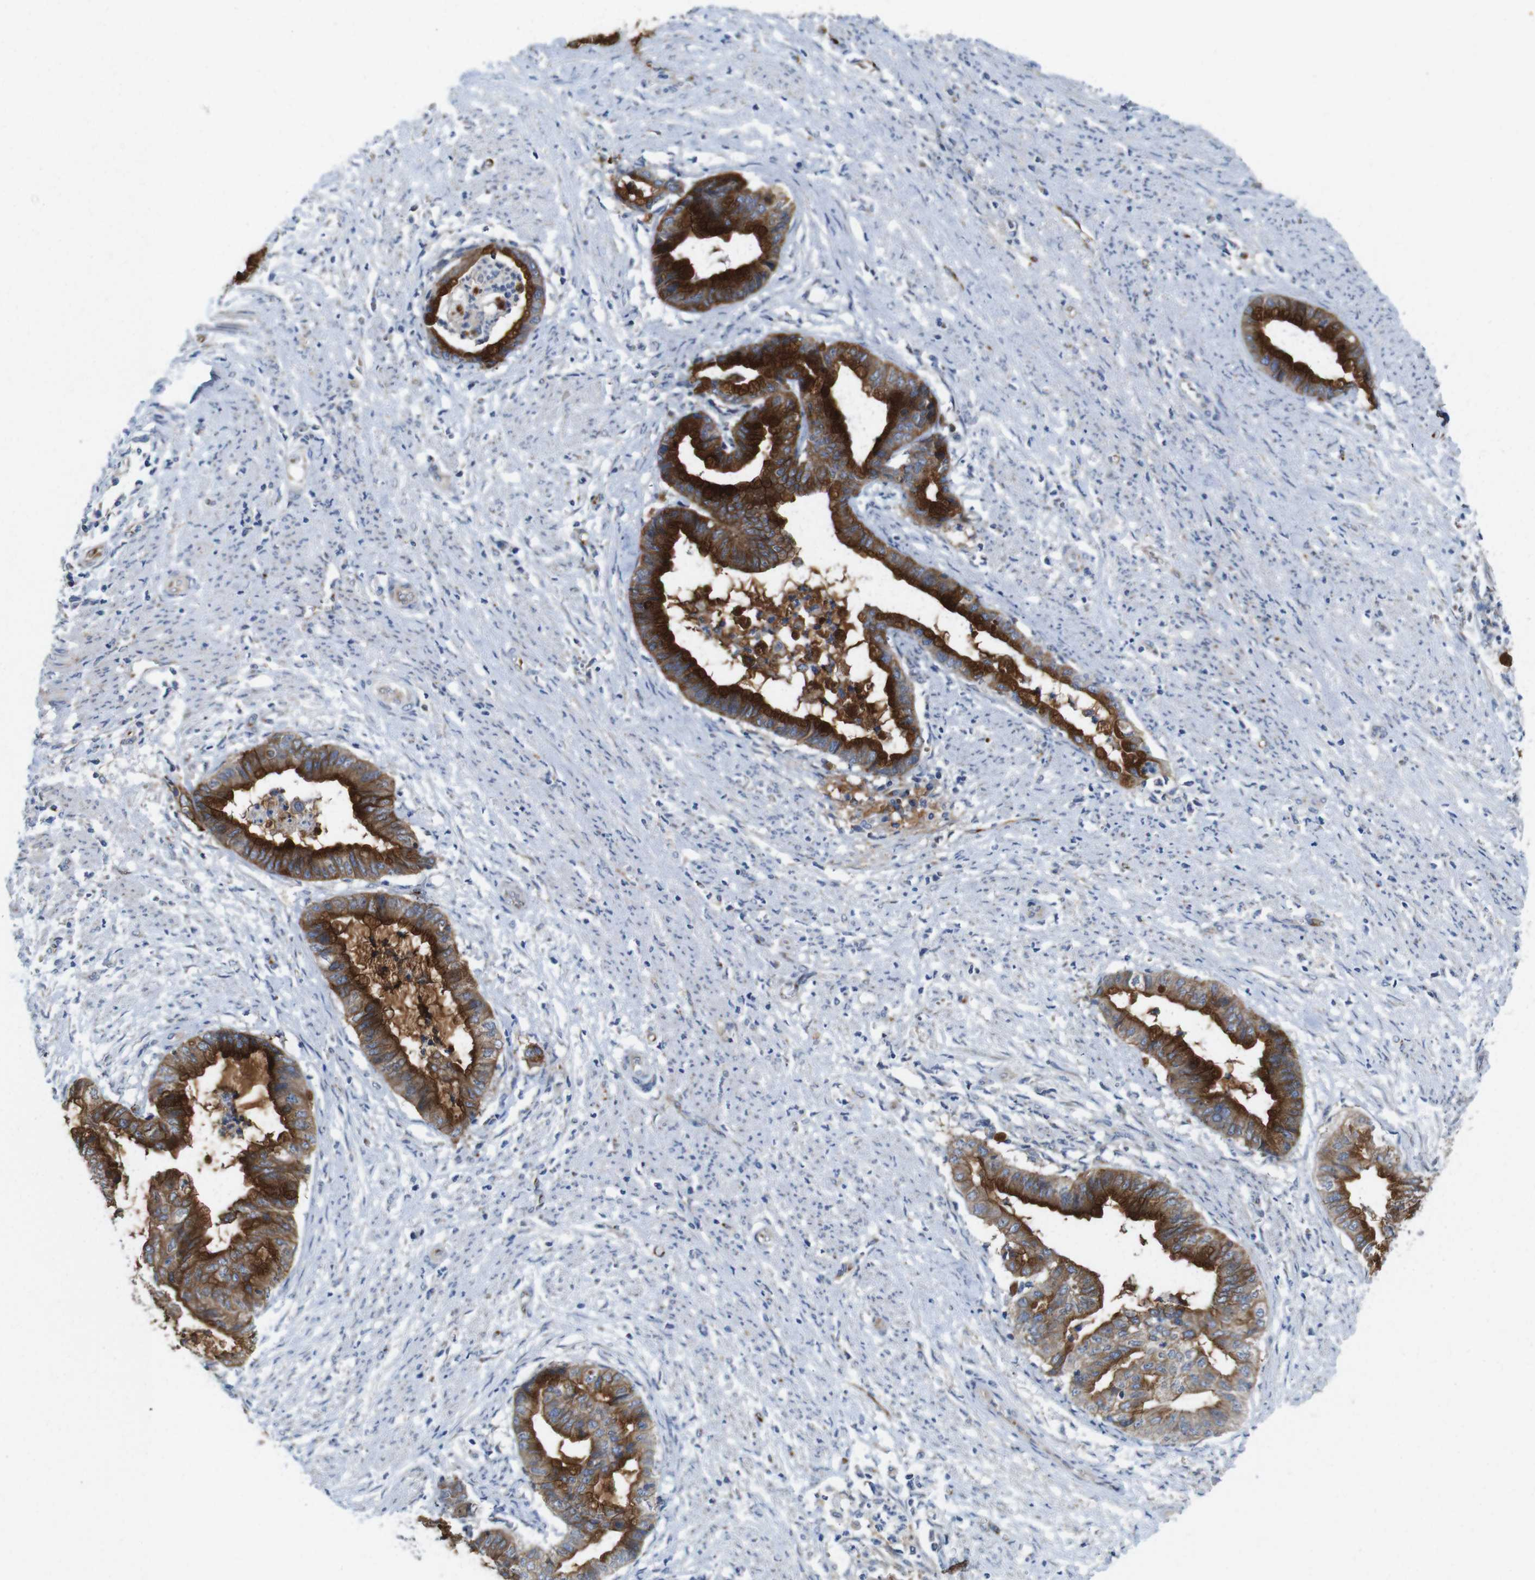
{"staining": {"intensity": "strong", "quantity": ">75%", "location": "cytoplasmic/membranous"}, "tissue": "endometrial cancer", "cell_type": "Tumor cells", "image_type": "cancer", "snomed": [{"axis": "morphology", "description": "Necrosis, NOS"}, {"axis": "morphology", "description": "Adenocarcinoma, NOS"}, {"axis": "topography", "description": "Endometrium"}], "caption": "Endometrial cancer (adenocarcinoma) stained with a protein marker displays strong staining in tumor cells.", "gene": "EFCAB14", "patient": {"sex": "female", "age": 79}}